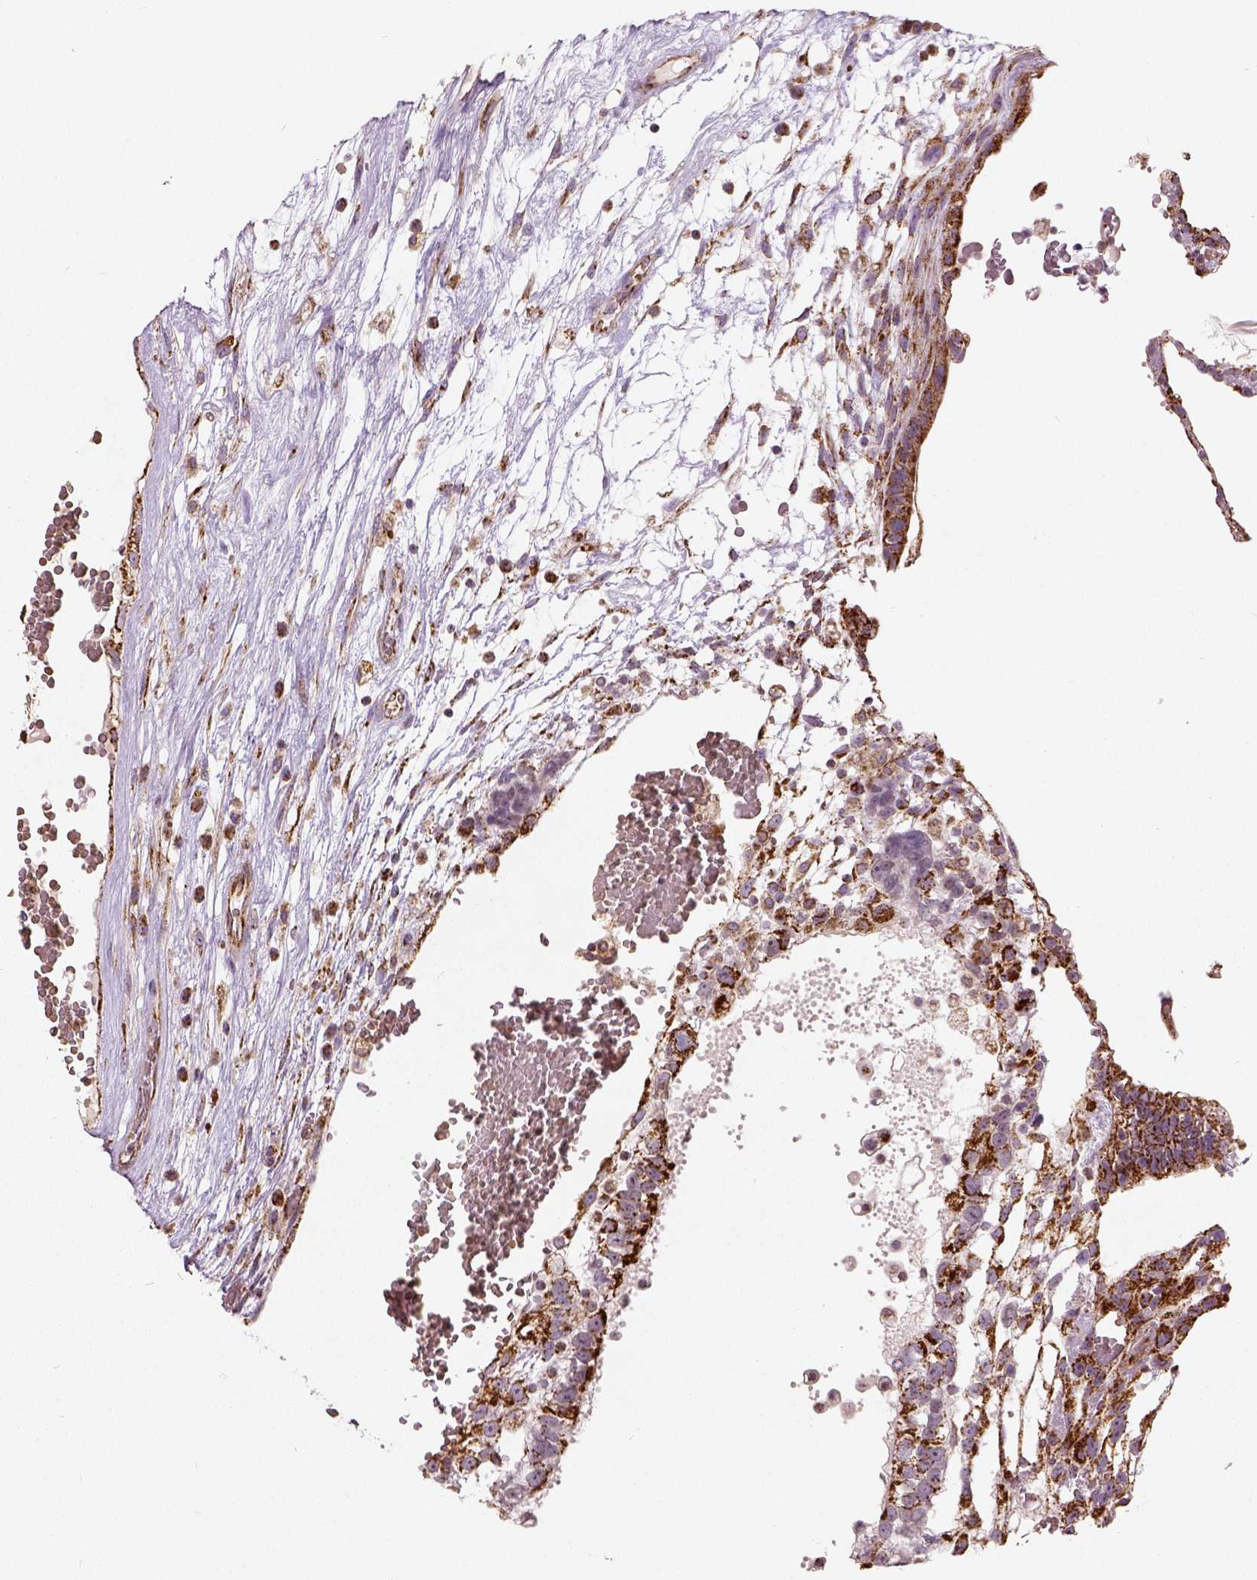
{"staining": {"intensity": "strong", "quantity": ">75%", "location": "cytoplasmic/membranous"}, "tissue": "testis cancer", "cell_type": "Tumor cells", "image_type": "cancer", "snomed": [{"axis": "morphology", "description": "Normal tissue, NOS"}, {"axis": "morphology", "description": "Carcinoma, Embryonal, NOS"}, {"axis": "topography", "description": "Testis"}], "caption": "An immunohistochemistry (IHC) histopathology image of tumor tissue is shown. Protein staining in brown labels strong cytoplasmic/membranous positivity in testis cancer (embryonal carcinoma) within tumor cells. (DAB (3,3'-diaminobenzidine) IHC, brown staining for protein, blue staining for nuclei).", "gene": "PGAM5", "patient": {"sex": "male", "age": 32}}